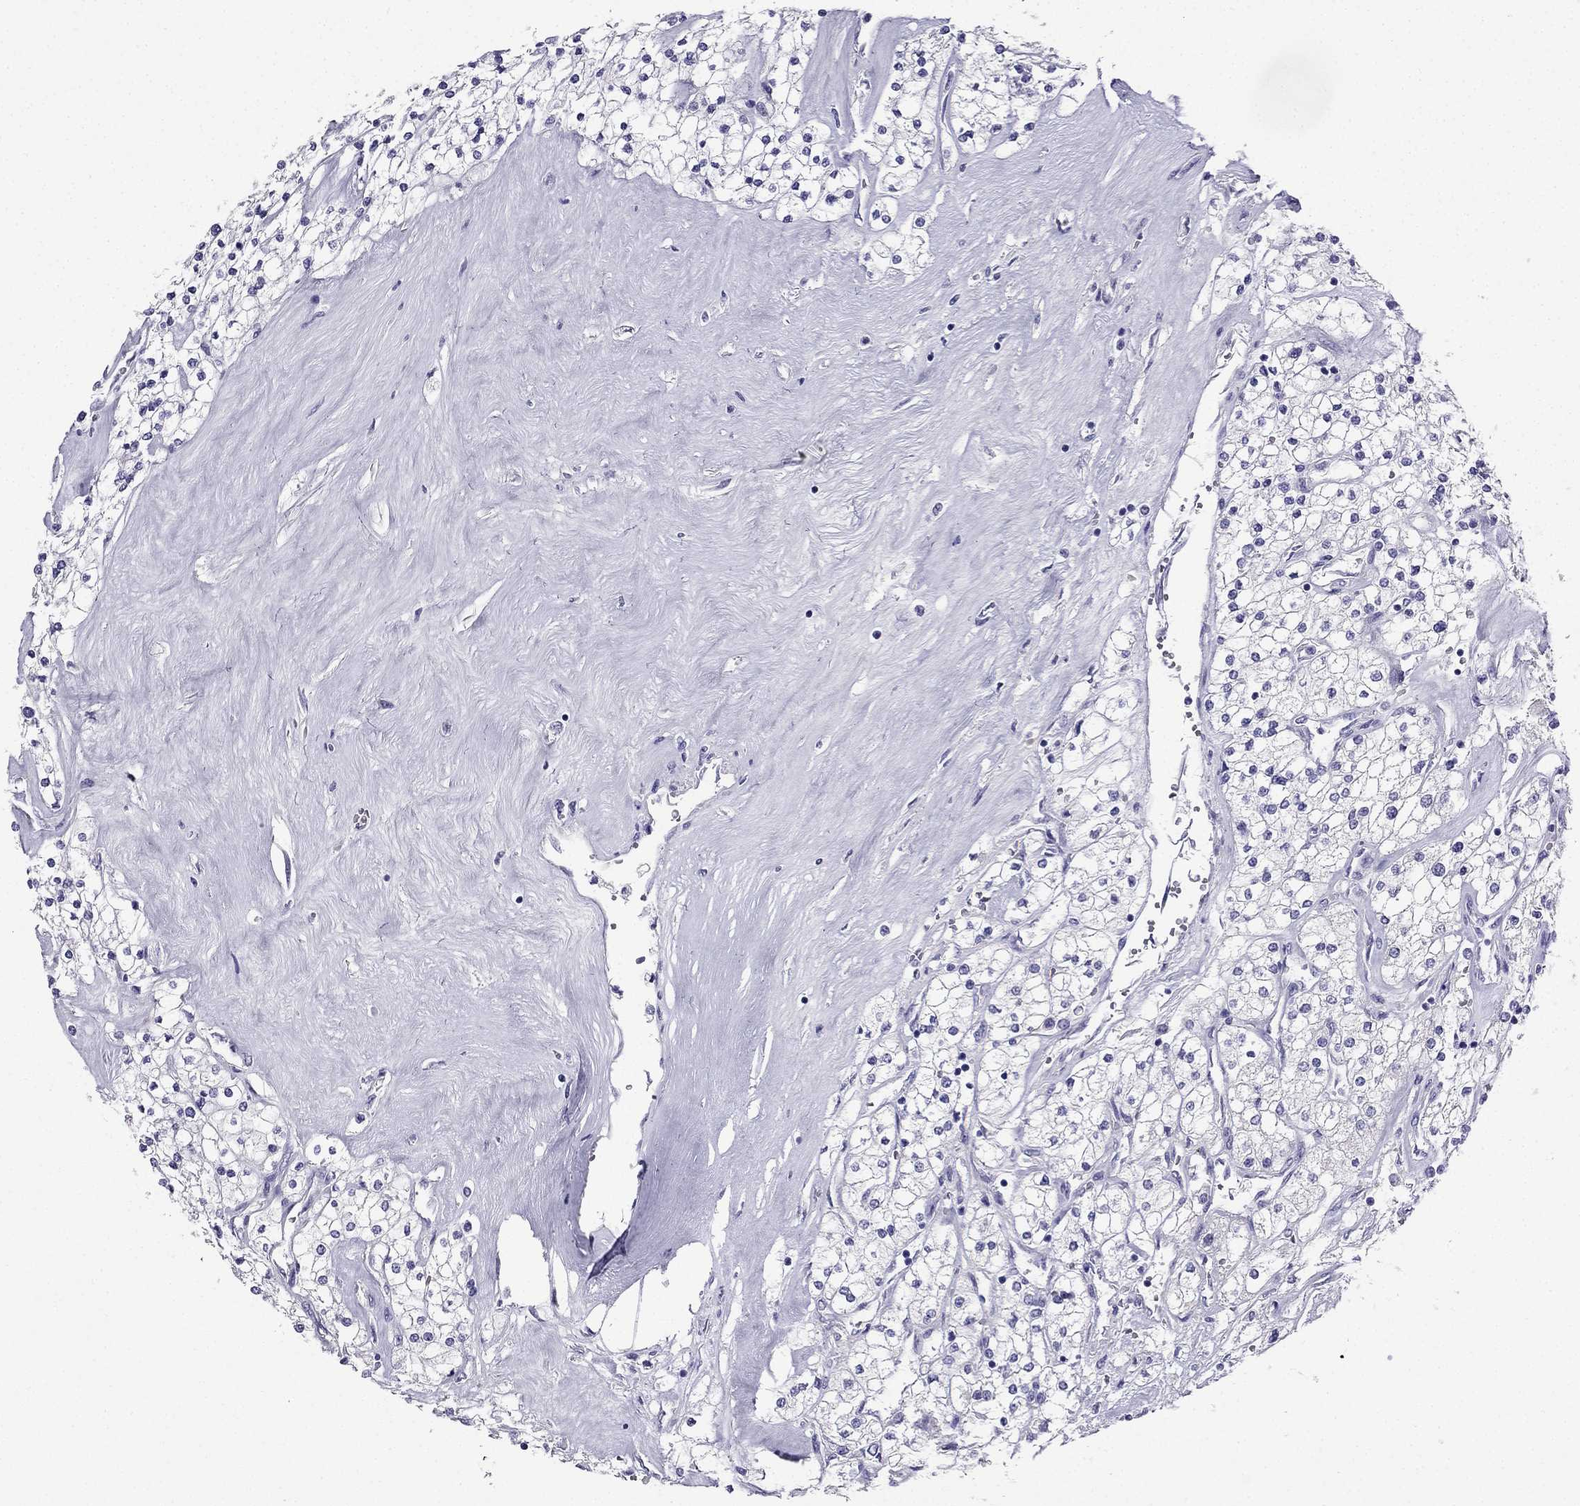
{"staining": {"intensity": "negative", "quantity": "none", "location": "none"}, "tissue": "renal cancer", "cell_type": "Tumor cells", "image_type": "cancer", "snomed": [{"axis": "morphology", "description": "Adenocarcinoma, NOS"}, {"axis": "topography", "description": "Kidney"}], "caption": "Micrograph shows no significant protein positivity in tumor cells of adenocarcinoma (renal).", "gene": "NPTX1", "patient": {"sex": "male", "age": 80}}